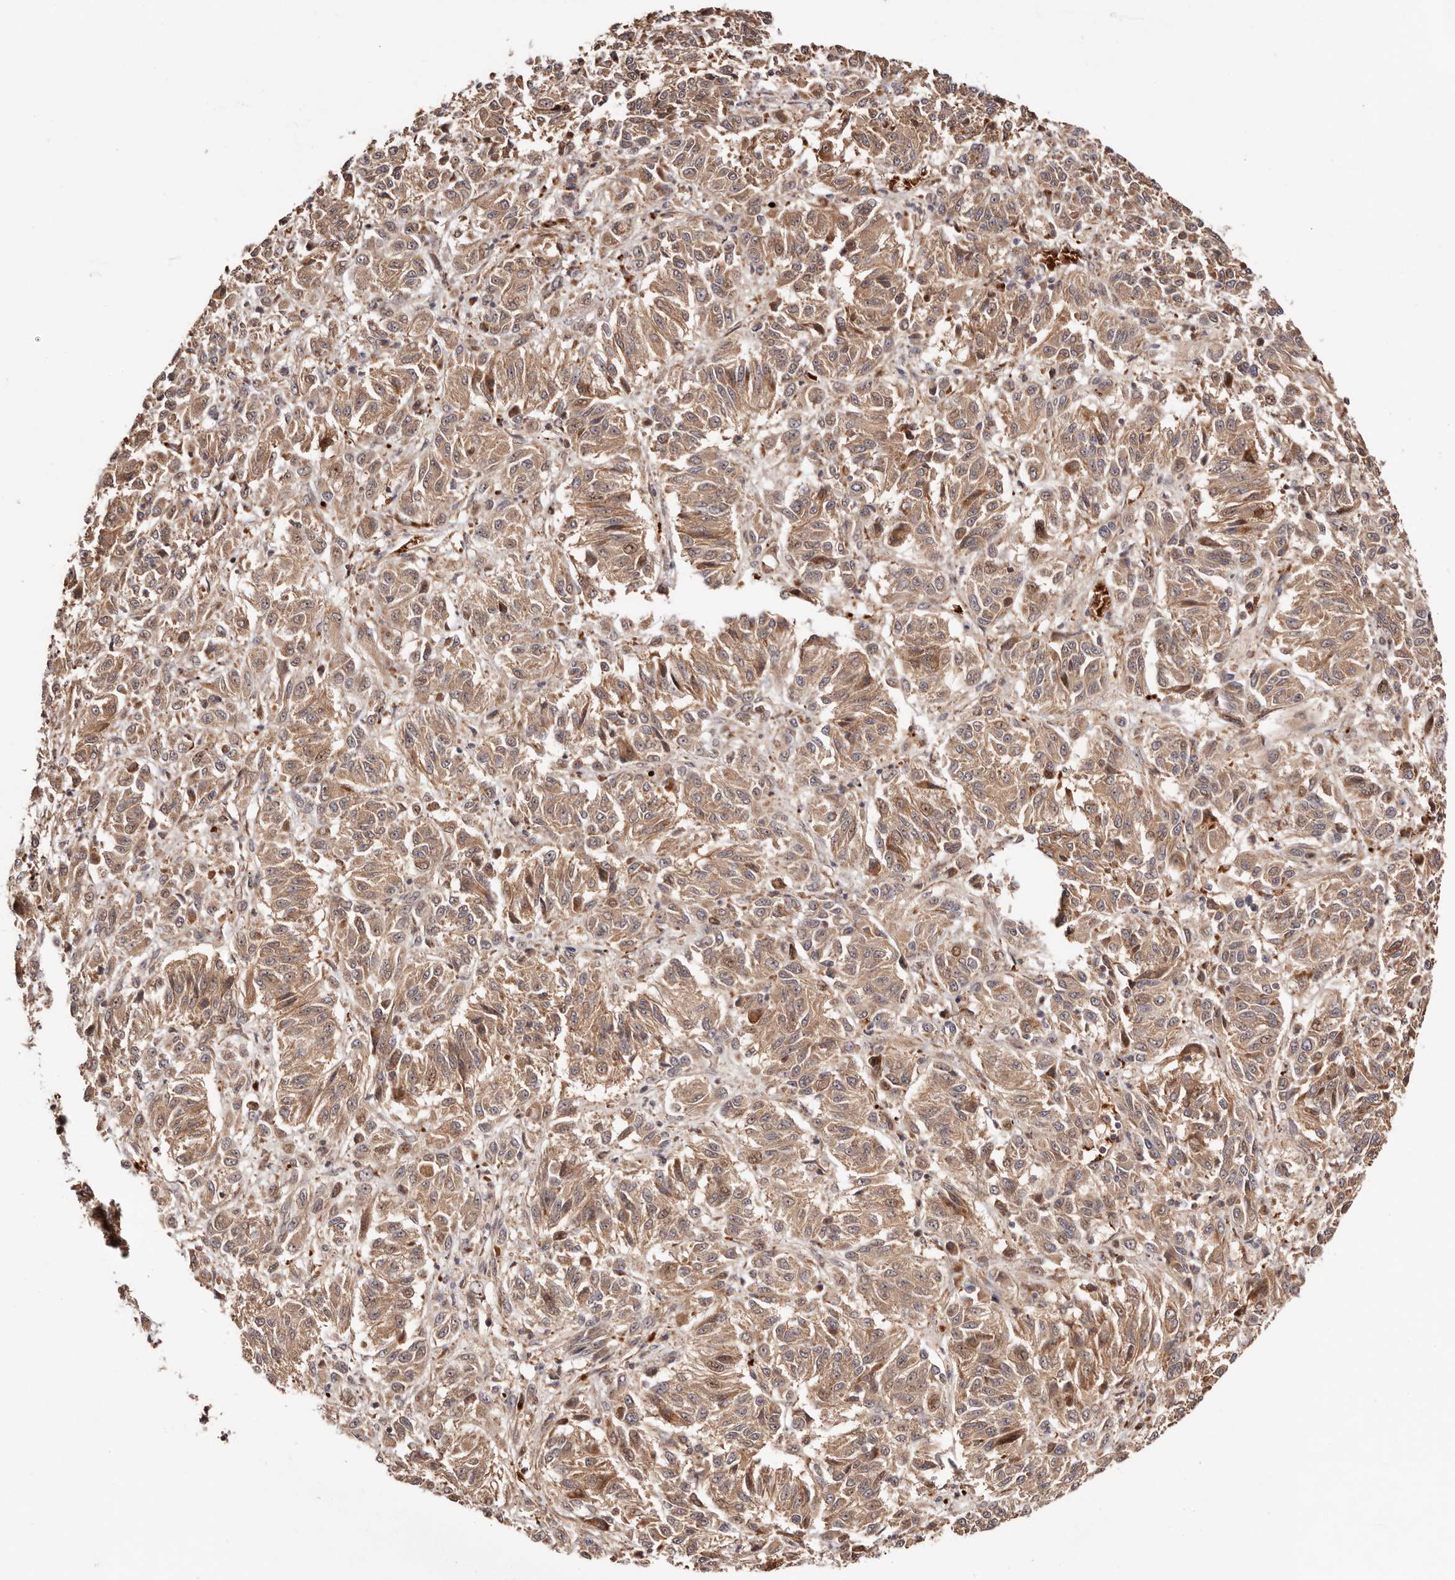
{"staining": {"intensity": "moderate", "quantity": ">75%", "location": "cytoplasmic/membranous,nuclear"}, "tissue": "melanoma", "cell_type": "Tumor cells", "image_type": "cancer", "snomed": [{"axis": "morphology", "description": "Malignant melanoma, Metastatic site"}, {"axis": "topography", "description": "Lung"}], "caption": "IHC staining of malignant melanoma (metastatic site), which reveals medium levels of moderate cytoplasmic/membranous and nuclear staining in about >75% of tumor cells indicating moderate cytoplasmic/membranous and nuclear protein staining. The staining was performed using DAB (3,3'-diaminobenzidine) (brown) for protein detection and nuclei were counterstained in hematoxylin (blue).", "gene": "PTPN22", "patient": {"sex": "male", "age": 64}}